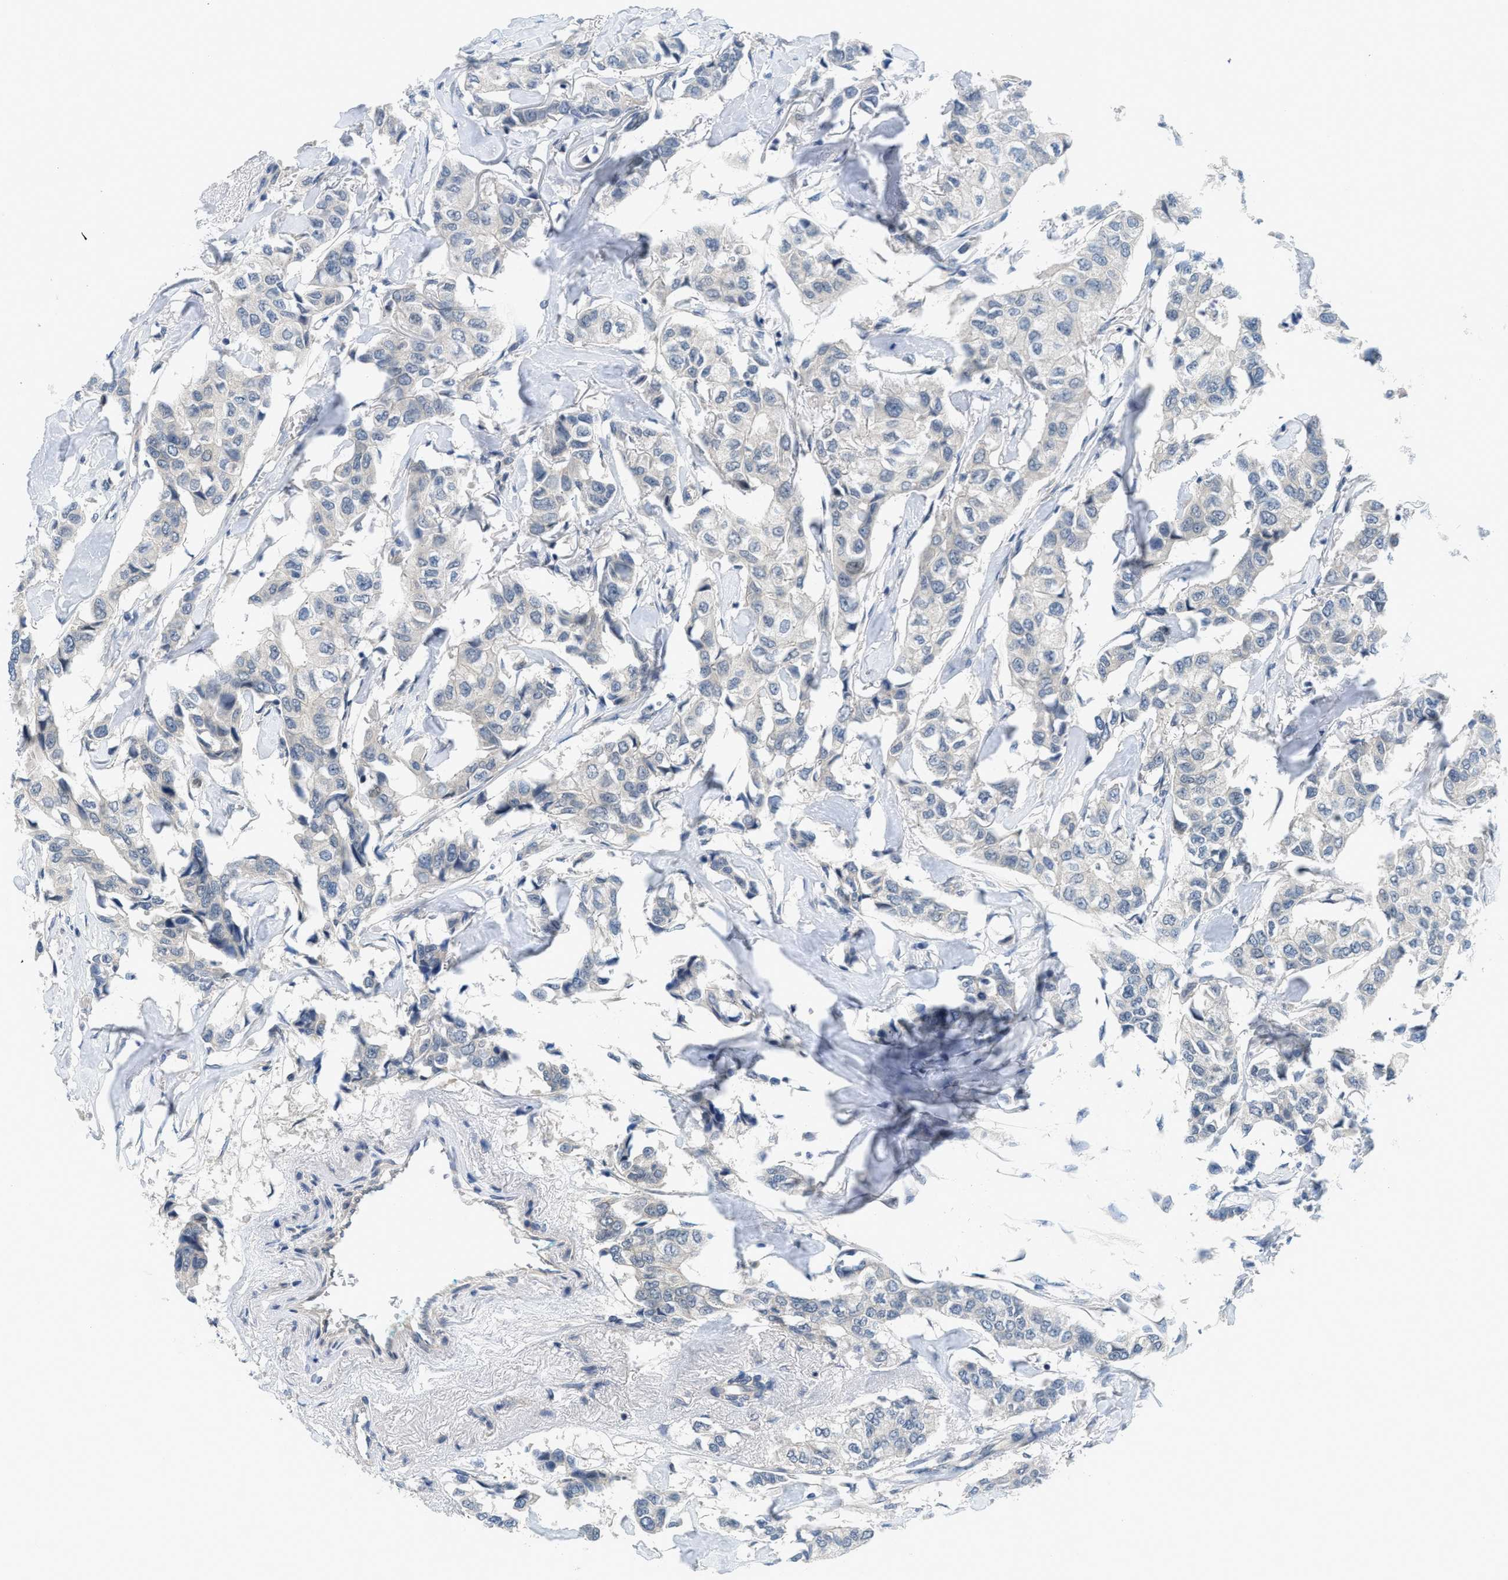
{"staining": {"intensity": "negative", "quantity": "none", "location": "none"}, "tissue": "breast cancer", "cell_type": "Tumor cells", "image_type": "cancer", "snomed": [{"axis": "morphology", "description": "Duct carcinoma"}, {"axis": "topography", "description": "Breast"}], "caption": "Immunohistochemistry (IHC) of infiltrating ductal carcinoma (breast) demonstrates no expression in tumor cells. Brightfield microscopy of immunohistochemistry stained with DAB (3,3'-diaminobenzidine) (brown) and hematoxylin (blue), captured at high magnification.", "gene": "TNFAIP1", "patient": {"sex": "female", "age": 80}}